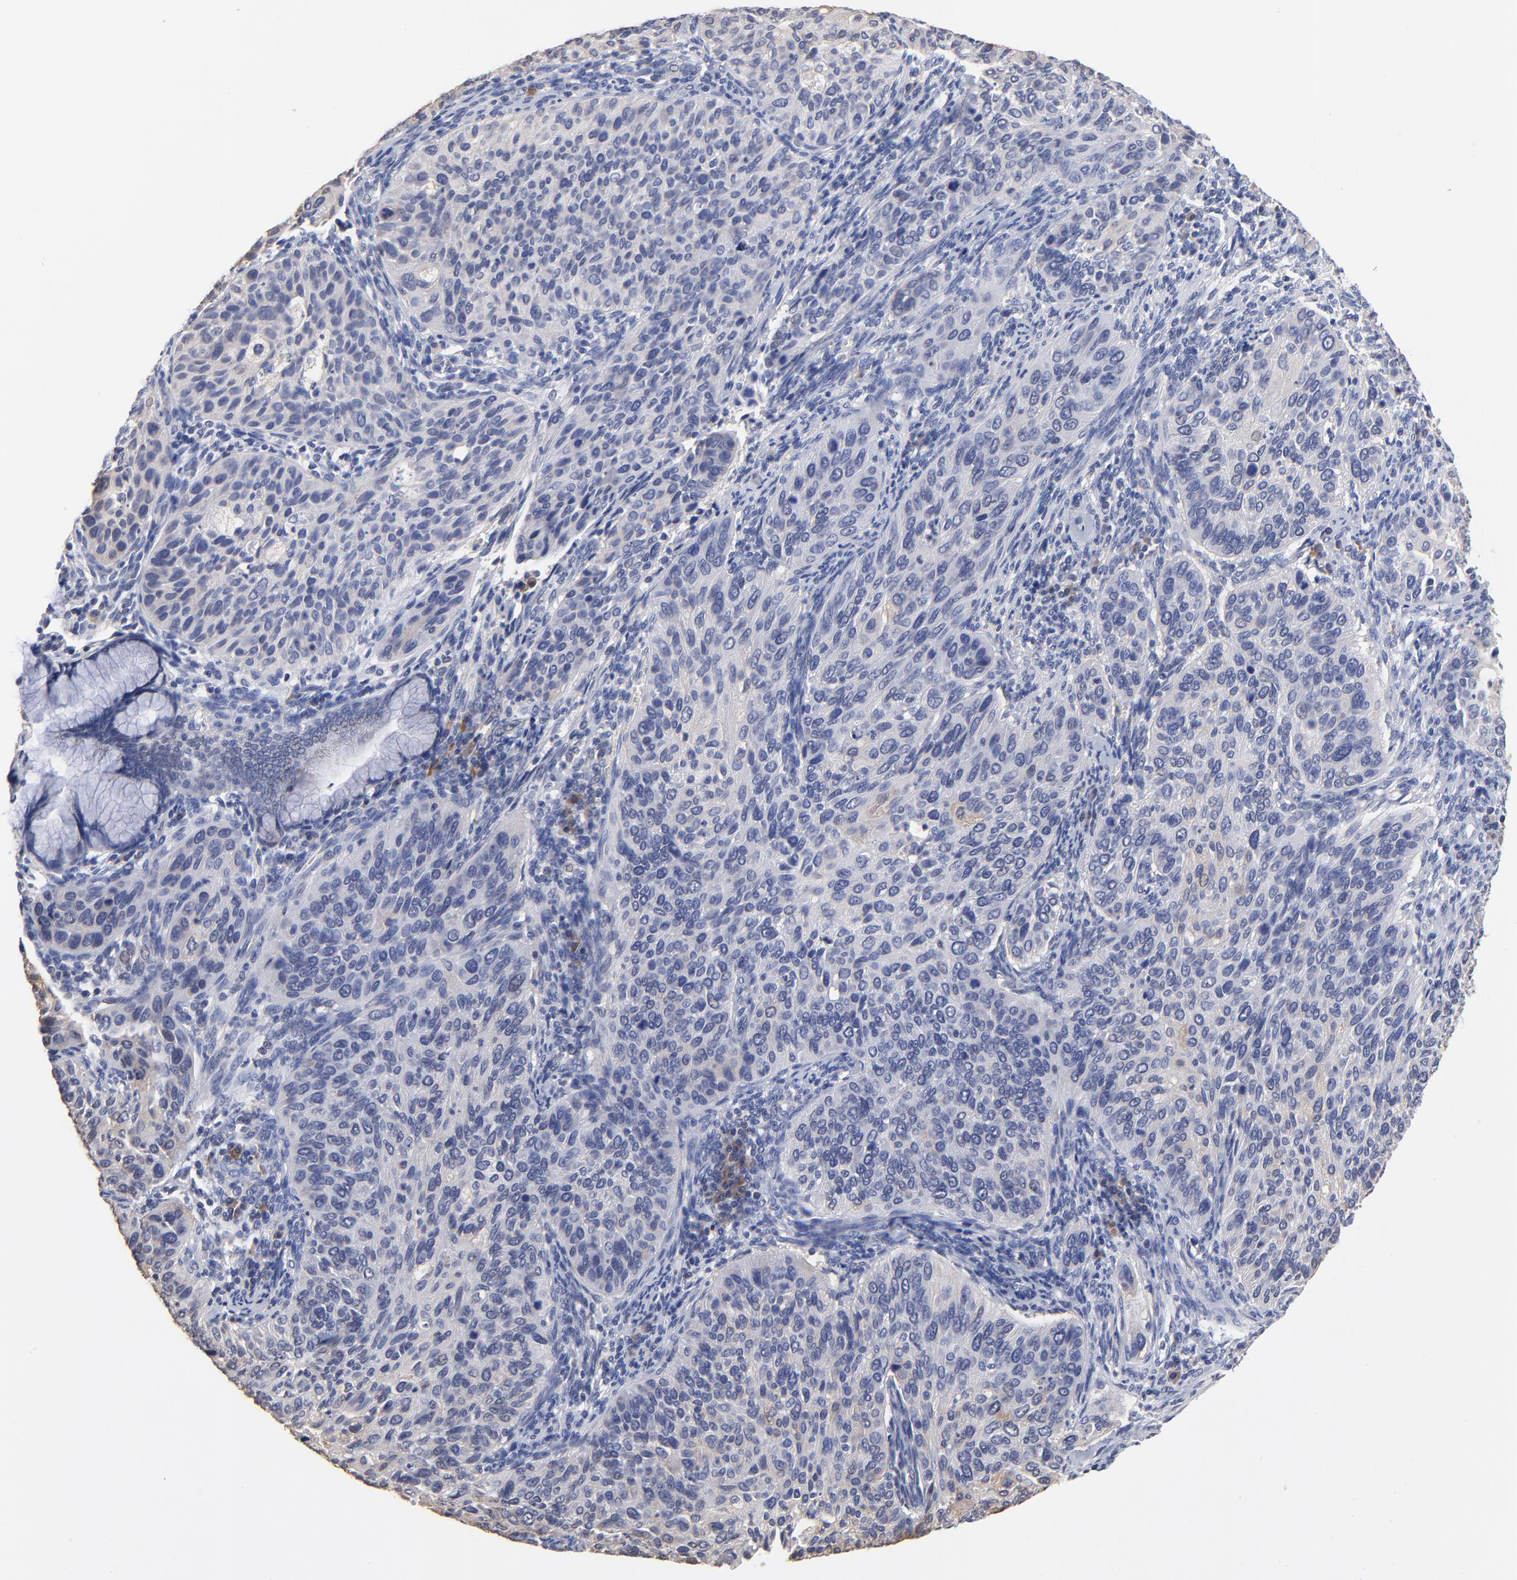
{"staining": {"intensity": "weak", "quantity": "<25%", "location": "cytoplasmic/membranous"}, "tissue": "cervical cancer", "cell_type": "Tumor cells", "image_type": "cancer", "snomed": [{"axis": "morphology", "description": "Squamous cell carcinoma, NOS"}, {"axis": "topography", "description": "Cervix"}], "caption": "Immunohistochemistry histopathology image of squamous cell carcinoma (cervical) stained for a protein (brown), which displays no positivity in tumor cells.", "gene": "TWNK", "patient": {"sex": "female", "age": 57}}